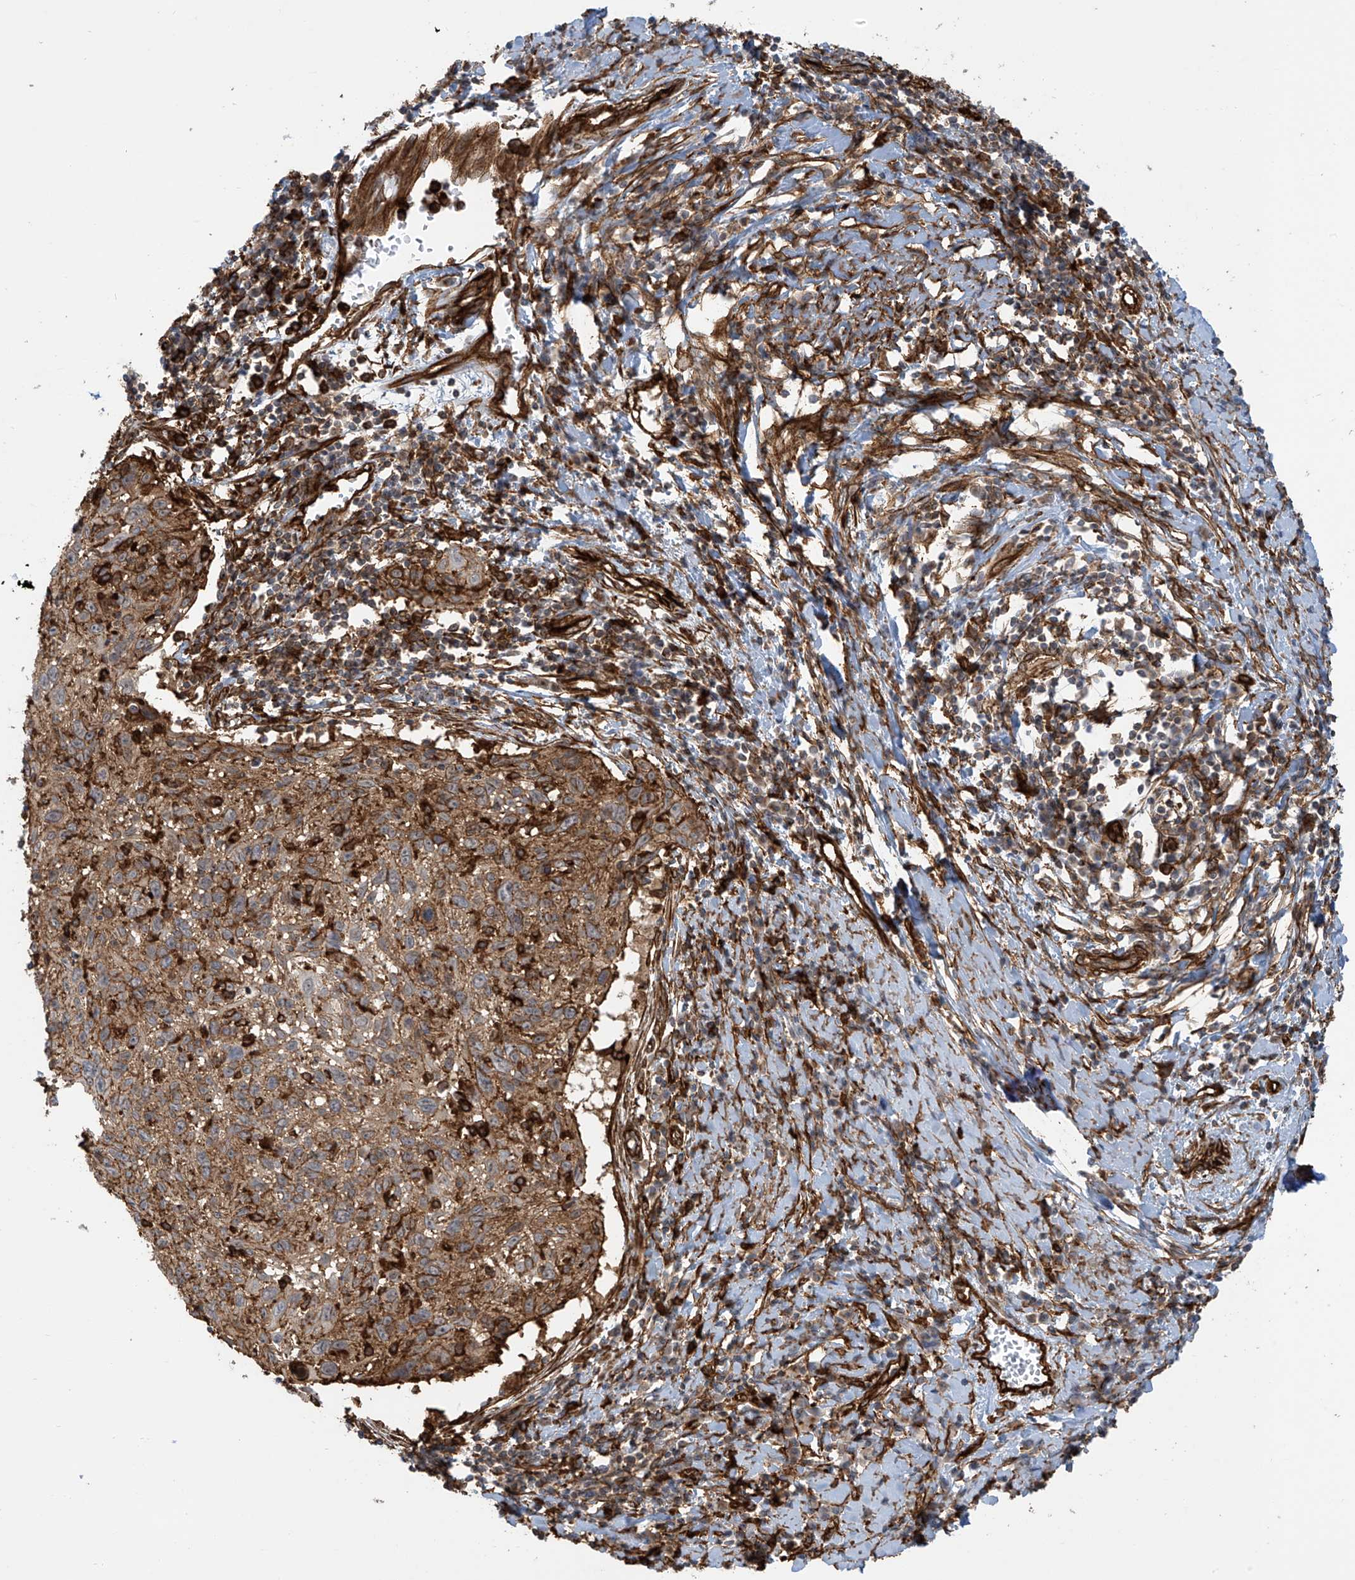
{"staining": {"intensity": "moderate", "quantity": ">75%", "location": "cytoplasmic/membranous"}, "tissue": "cervical cancer", "cell_type": "Tumor cells", "image_type": "cancer", "snomed": [{"axis": "morphology", "description": "Squamous cell carcinoma, NOS"}, {"axis": "topography", "description": "Cervix"}], "caption": "Immunohistochemistry (IHC) micrograph of human cervical cancer (squamous cell carcinoma) stained for a protein (brown), which reveals medium levels of moderate cytoplasmic/membranous positivity in approximately >75% of tumor cells.", "gene": "SLC9A2", "patient": {"sex": "female", "age": 51}}